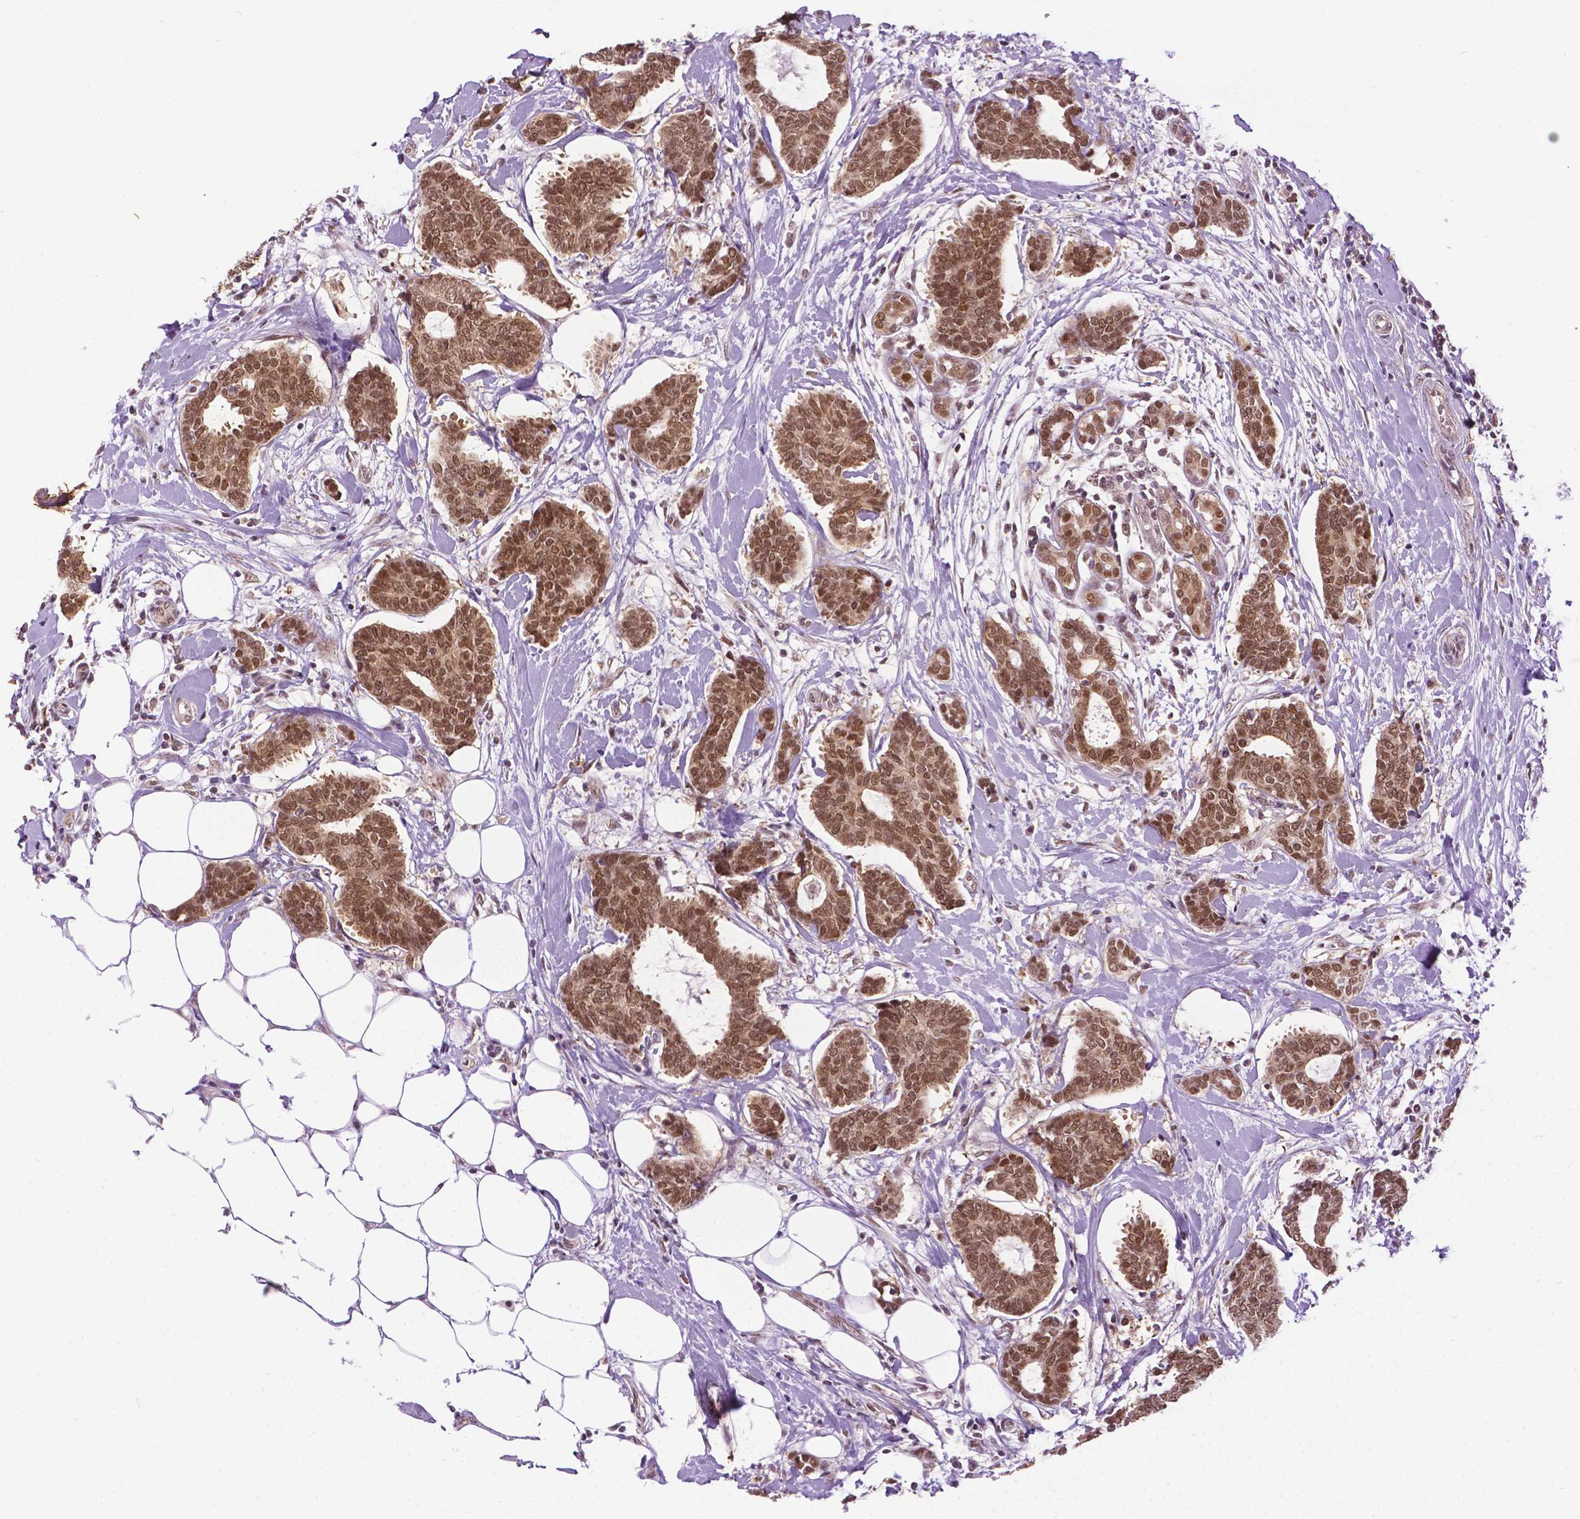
{"staining": {"intensity": "strong", "quantity": ">75%", "location": "nuclear"}, "tissue": "breast cancer", "cell_type": "Tumor cells", "image_type": "cancer", "snomed": [{"axis": "morphology", "description": "Intraductal carcinoma, in situ"}, {"axis": "morphology", "description": "Duct carcinoma"}, {"axis": "morphology", "description": "Lobular carcinoma, in situ"}, {"axis": "topography", "description": "Breast"}], "caption": "Tumor cells demonstrate strong nuclear positivity in approximately >75% of cells in breast cancer (invasive ductal carcinoma).", "gene": "UBQLN4", "patient": {"sex": "female", "age": 44}}